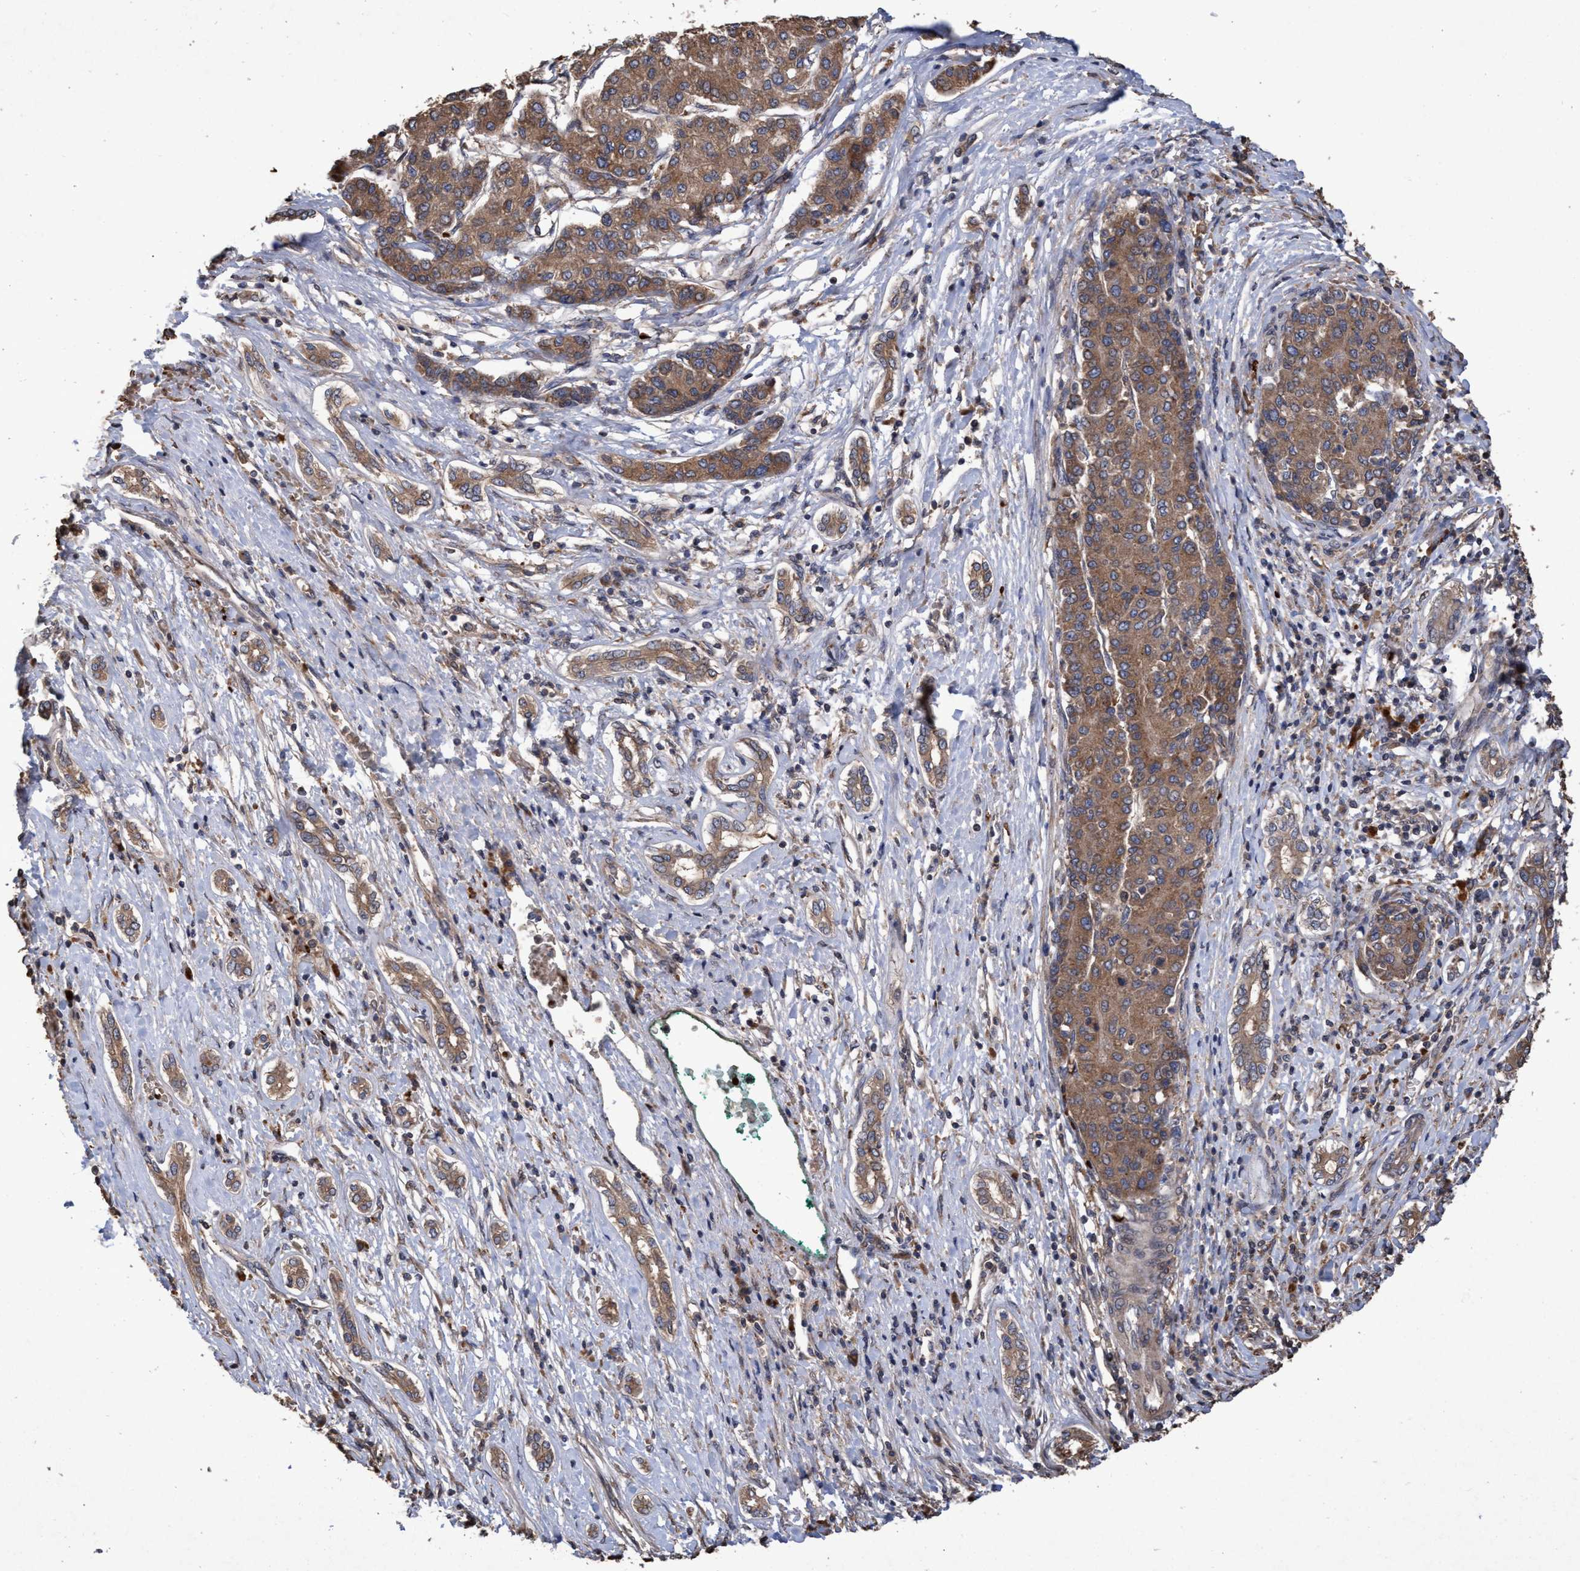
{"staining": {"intensity": "moderate", "quantity": ">75%", "location": "cytoplasmic/membranous"}, "tissue": "liver cancer", "cell_type": "Tumor cells", "image_type": "cancer", "snomed": [{"axis": "morphology", "description": "Carcinoma, Hepatocellular, NOS"}, {"axis": "topography", "description": "Liver"}], "caption": "Immunohistochemical staining of human liver hepatocellular carcinoma demonstrates medium levels of moderate cytoplasmic/membranous expression in approximately >75% of tumor cells.", "gene": "CHMP6", "patient": {"sex": "male", "age": 65}}